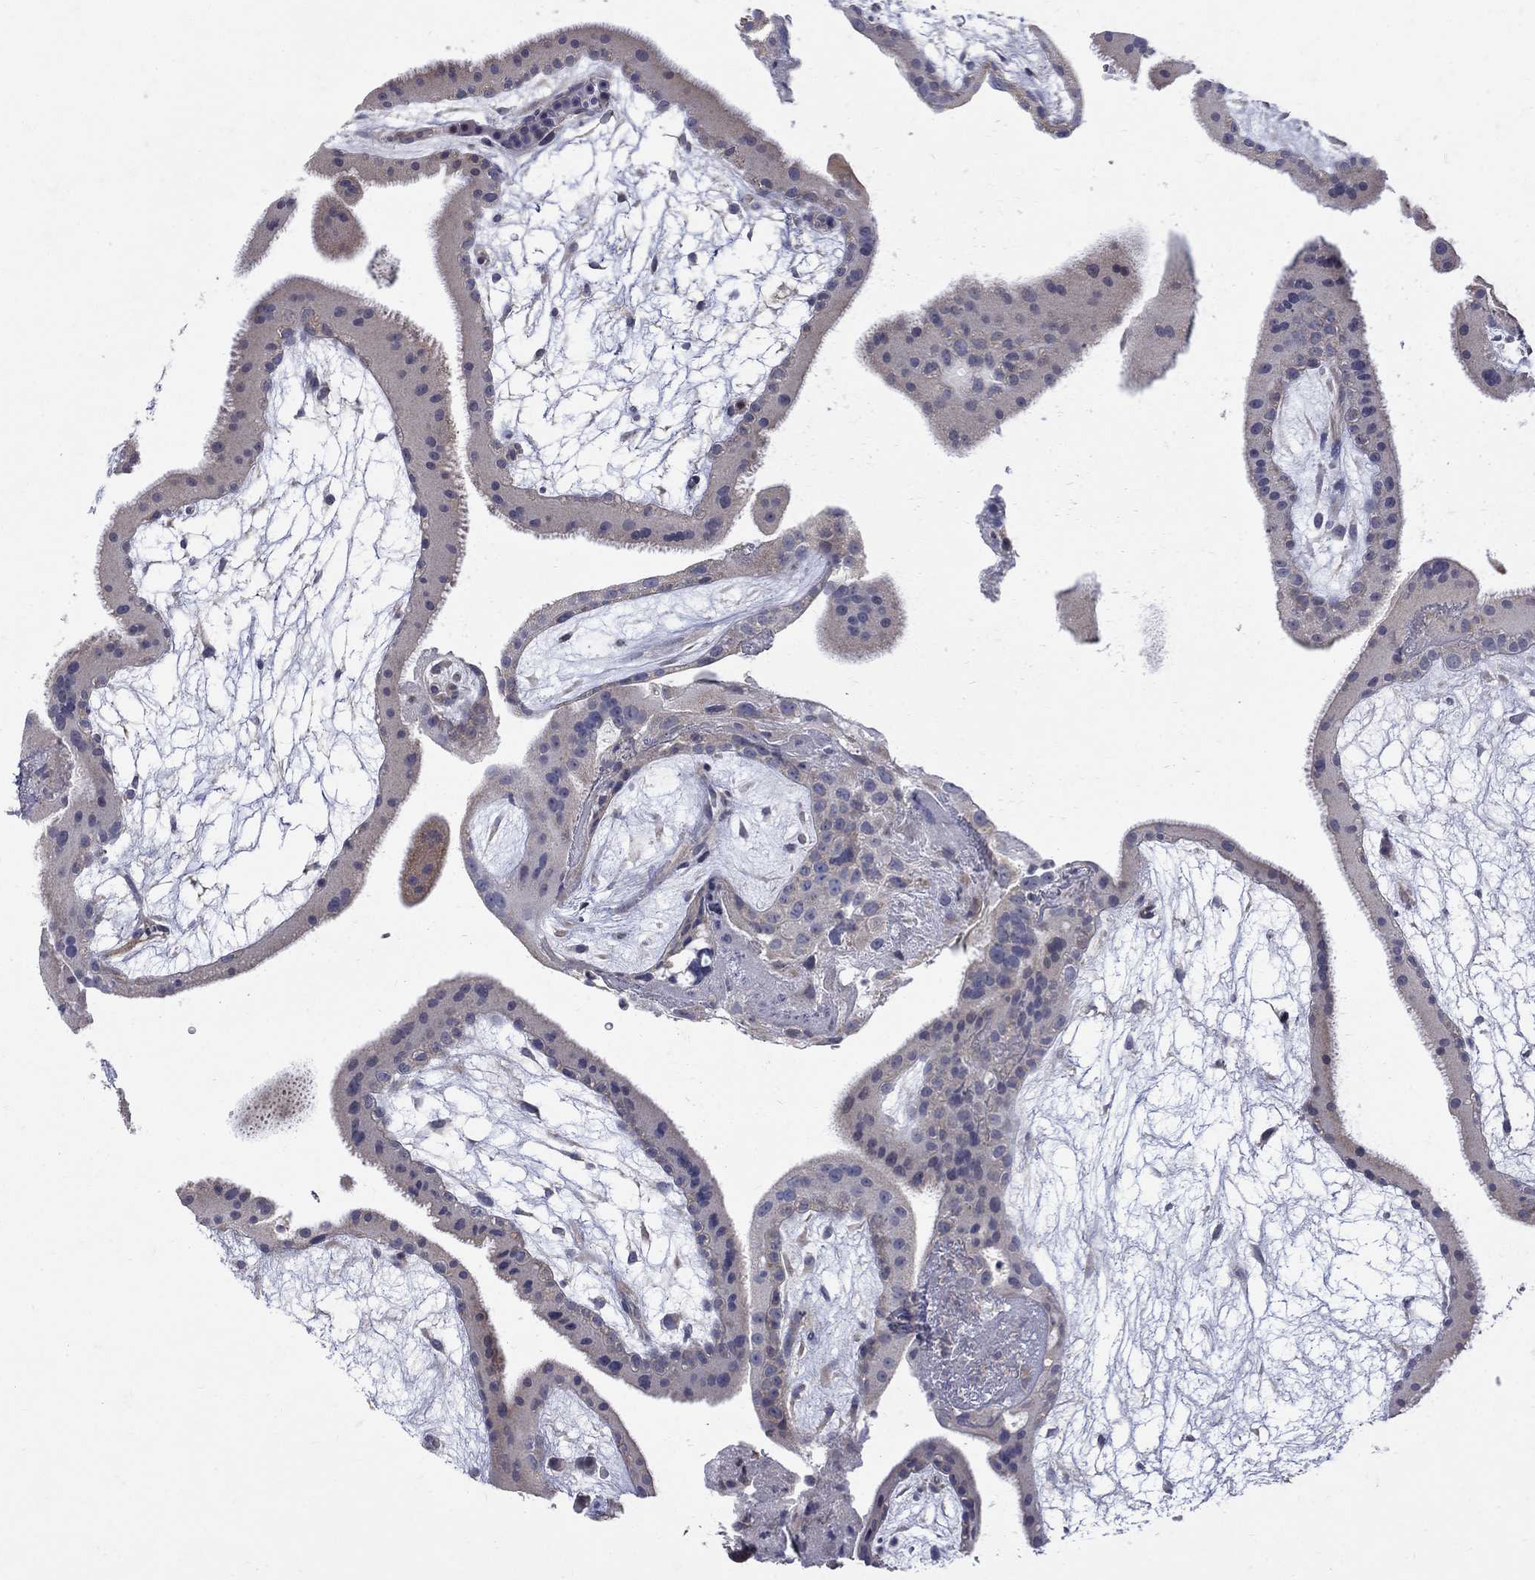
{"staining": {"intensity": "weak", "quantity": "<25%", "location": "cytoplasmic/membranous"}, "tissue": "placenta", "cell_type": "Decidual cells", "image_type": "normal", "snomed": [{"axis": "morphology", "description": "Normal tissue, NOS"}, {"axis": "topography", "description": "Placenta"}], "caption": "There is no significant expression in decidual cells of placenta. (DAB IHC, high magnification).", "gene": "SH2B1", "patient": {"sex": "female", "age": 19}}